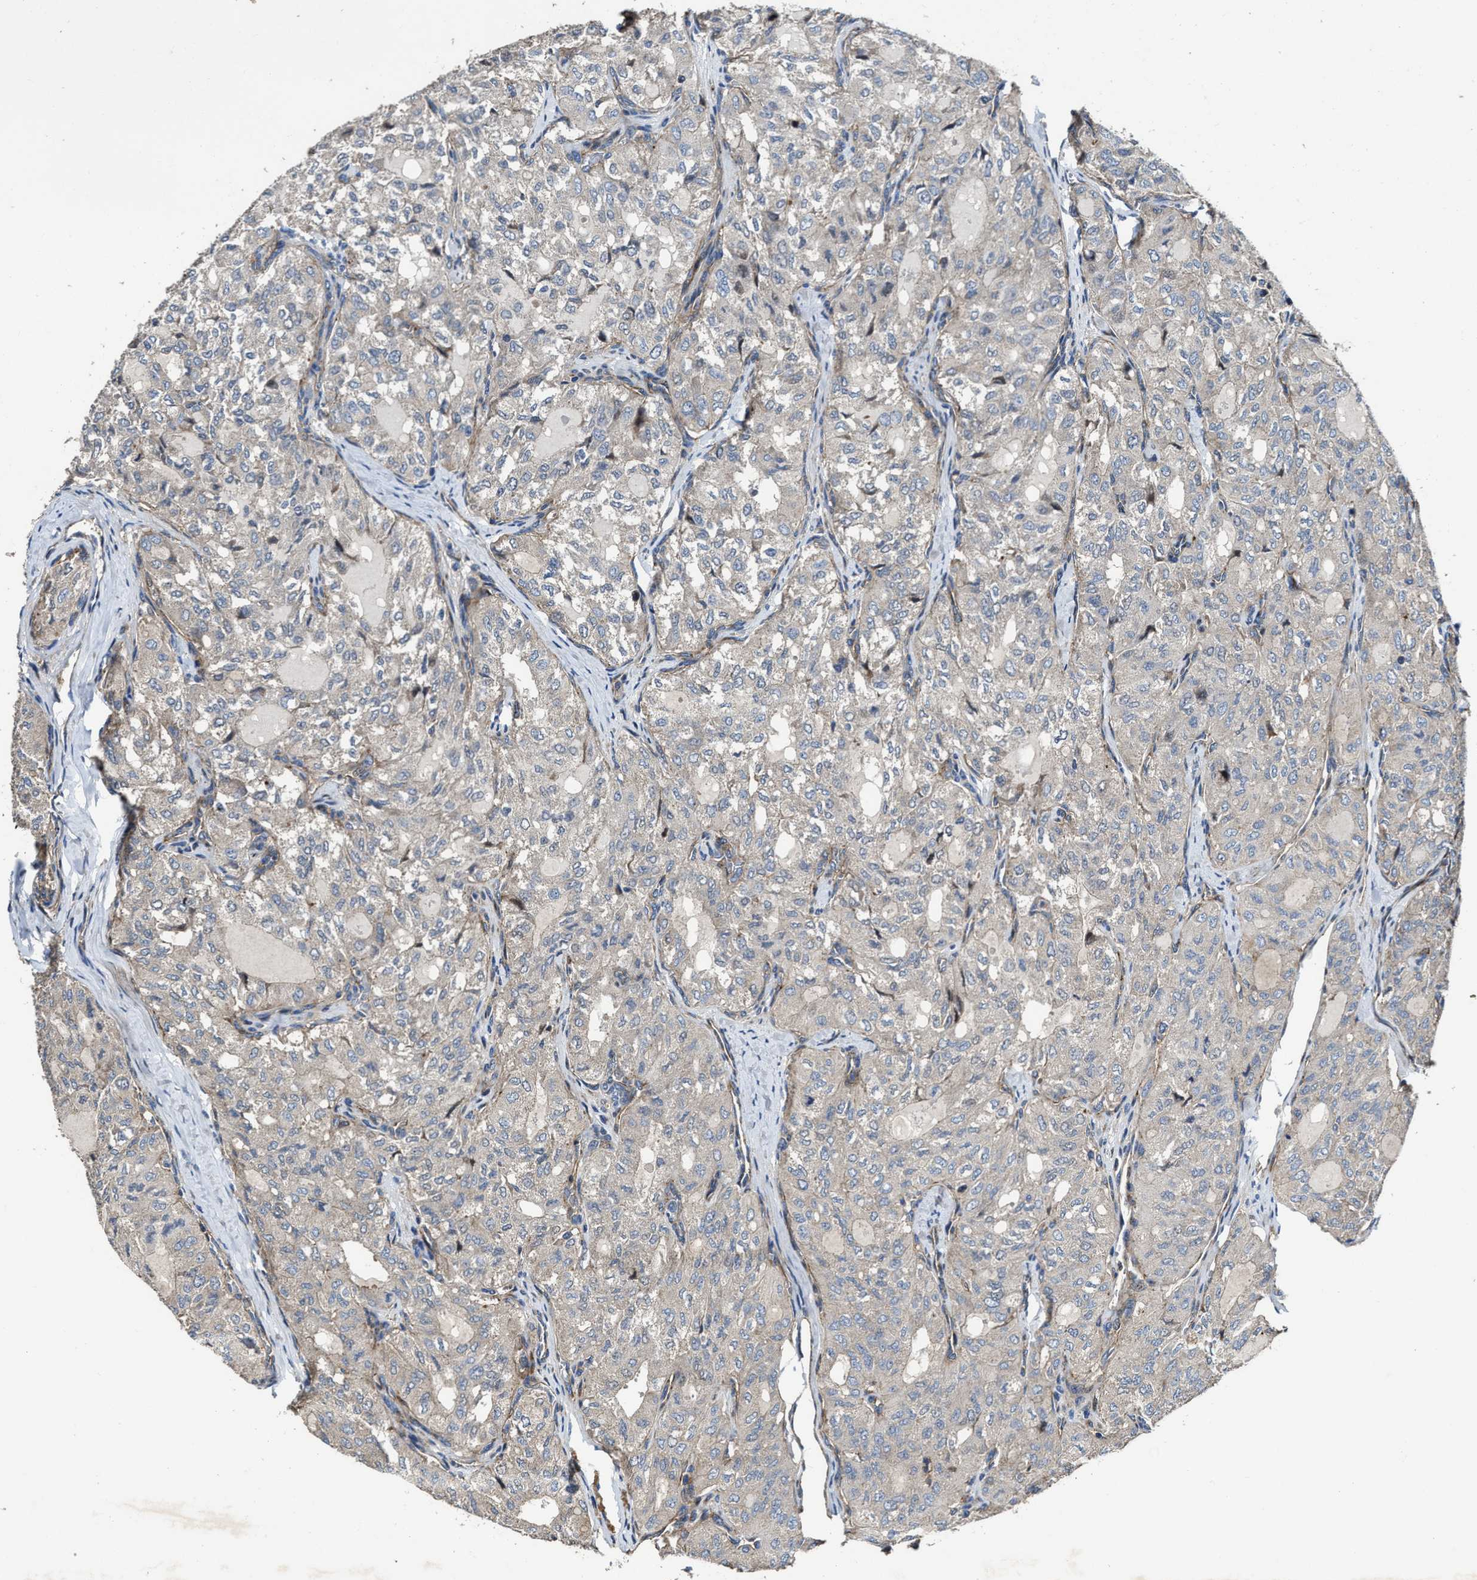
{"staining": {"intensity": "weak", "quantity": "<25%", "location": "cytoplasmic/membranous"}, "tissue": "thyroid cancer", "cell_type": "Tumor cells", "image_type": "cancer", "snomed": [{"axis": "morphology", "description": "Follicular adenoma carcinoma, NOS"}, {"axis": "topography", "description": "Thyroid gland"}], "caption": "Immunohistochemical staining of human thyroid cancer (follicular adenoma carcinoma) reveals no significant staining in tumor cells.", "gene": "PTAR1", "patient": {"sex": "male", "age": 75}}